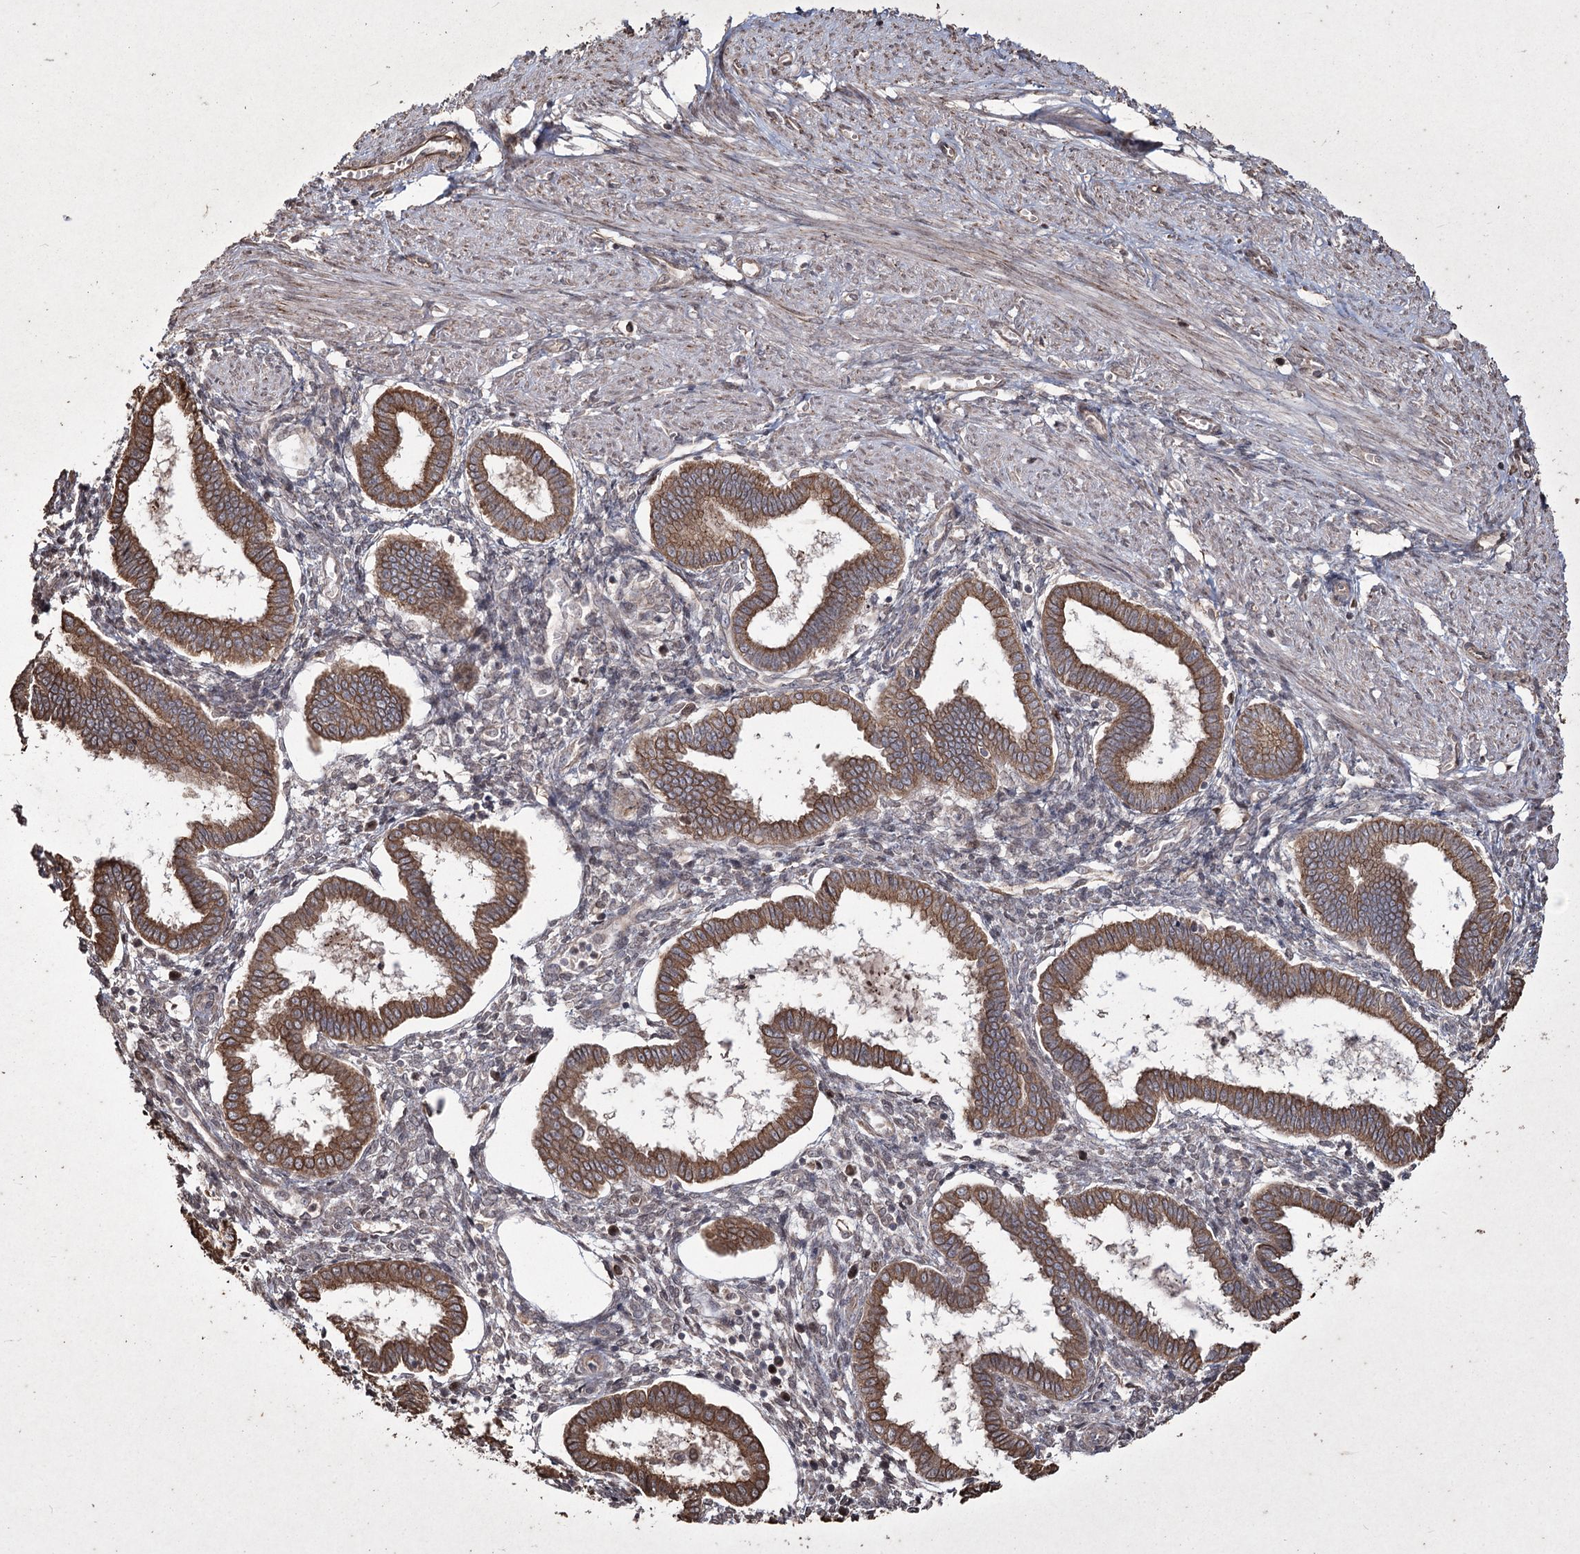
{"staining": {"intensity": "negative", "quantity": "none", "location": "none"}, "tissue": "endometrium", "cell_type": "Cells in endometrial stroma", "image_type": "normal", "snomed": [{"axis": "morphology", "description": "Normal tissue, NOS"}, {"axis": "topography", "description": "Endometrium"}], "caption": "Photomicrograph shows no protein staining in cells in endometrial stroma of unremarkable endometrium. Nuclei are stained in blue.", "gene": "PRC1", "patient": {"sex": "female", "age": 25}}